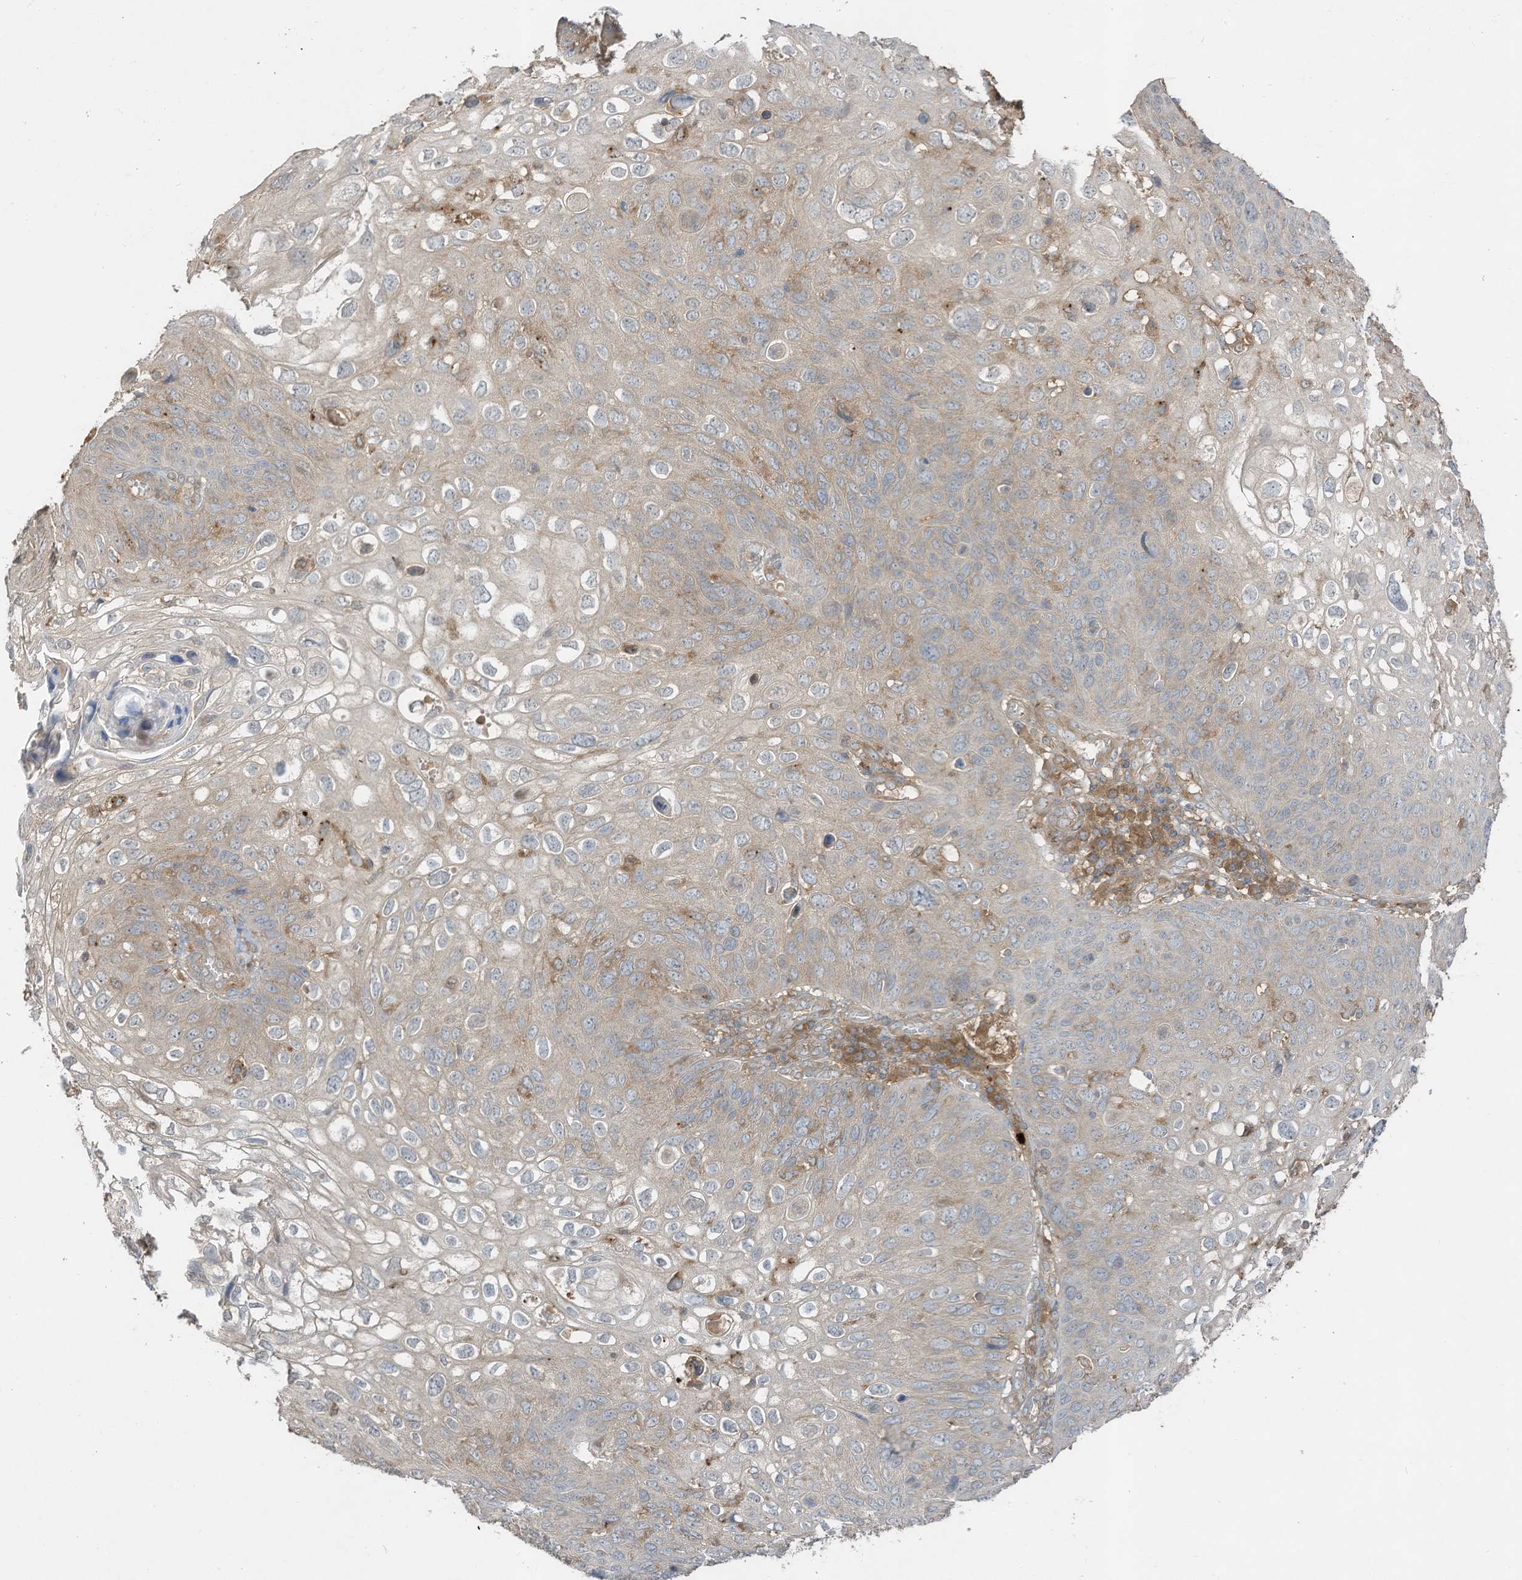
{"staining": {"intensity": "negative", "quantity": "none", "location": "none"}, "tissue": "skin cancer", "cell_type": "Tumor cells", "image_type": "cancer", "snomed": [{"axis": "morphology", "description": "Squamous cell carcinoma, NOS"}, {"axis": "topography", "description": "Skin"}], "caption": "High magnification brightfield microscopy of skin cancer stained with DAB (brown) and counterstained with hematoxylin (blue): tumor cells show no significant staining.", "gene": "LDAH", "patient": {"sex": "female", "age": 90}}